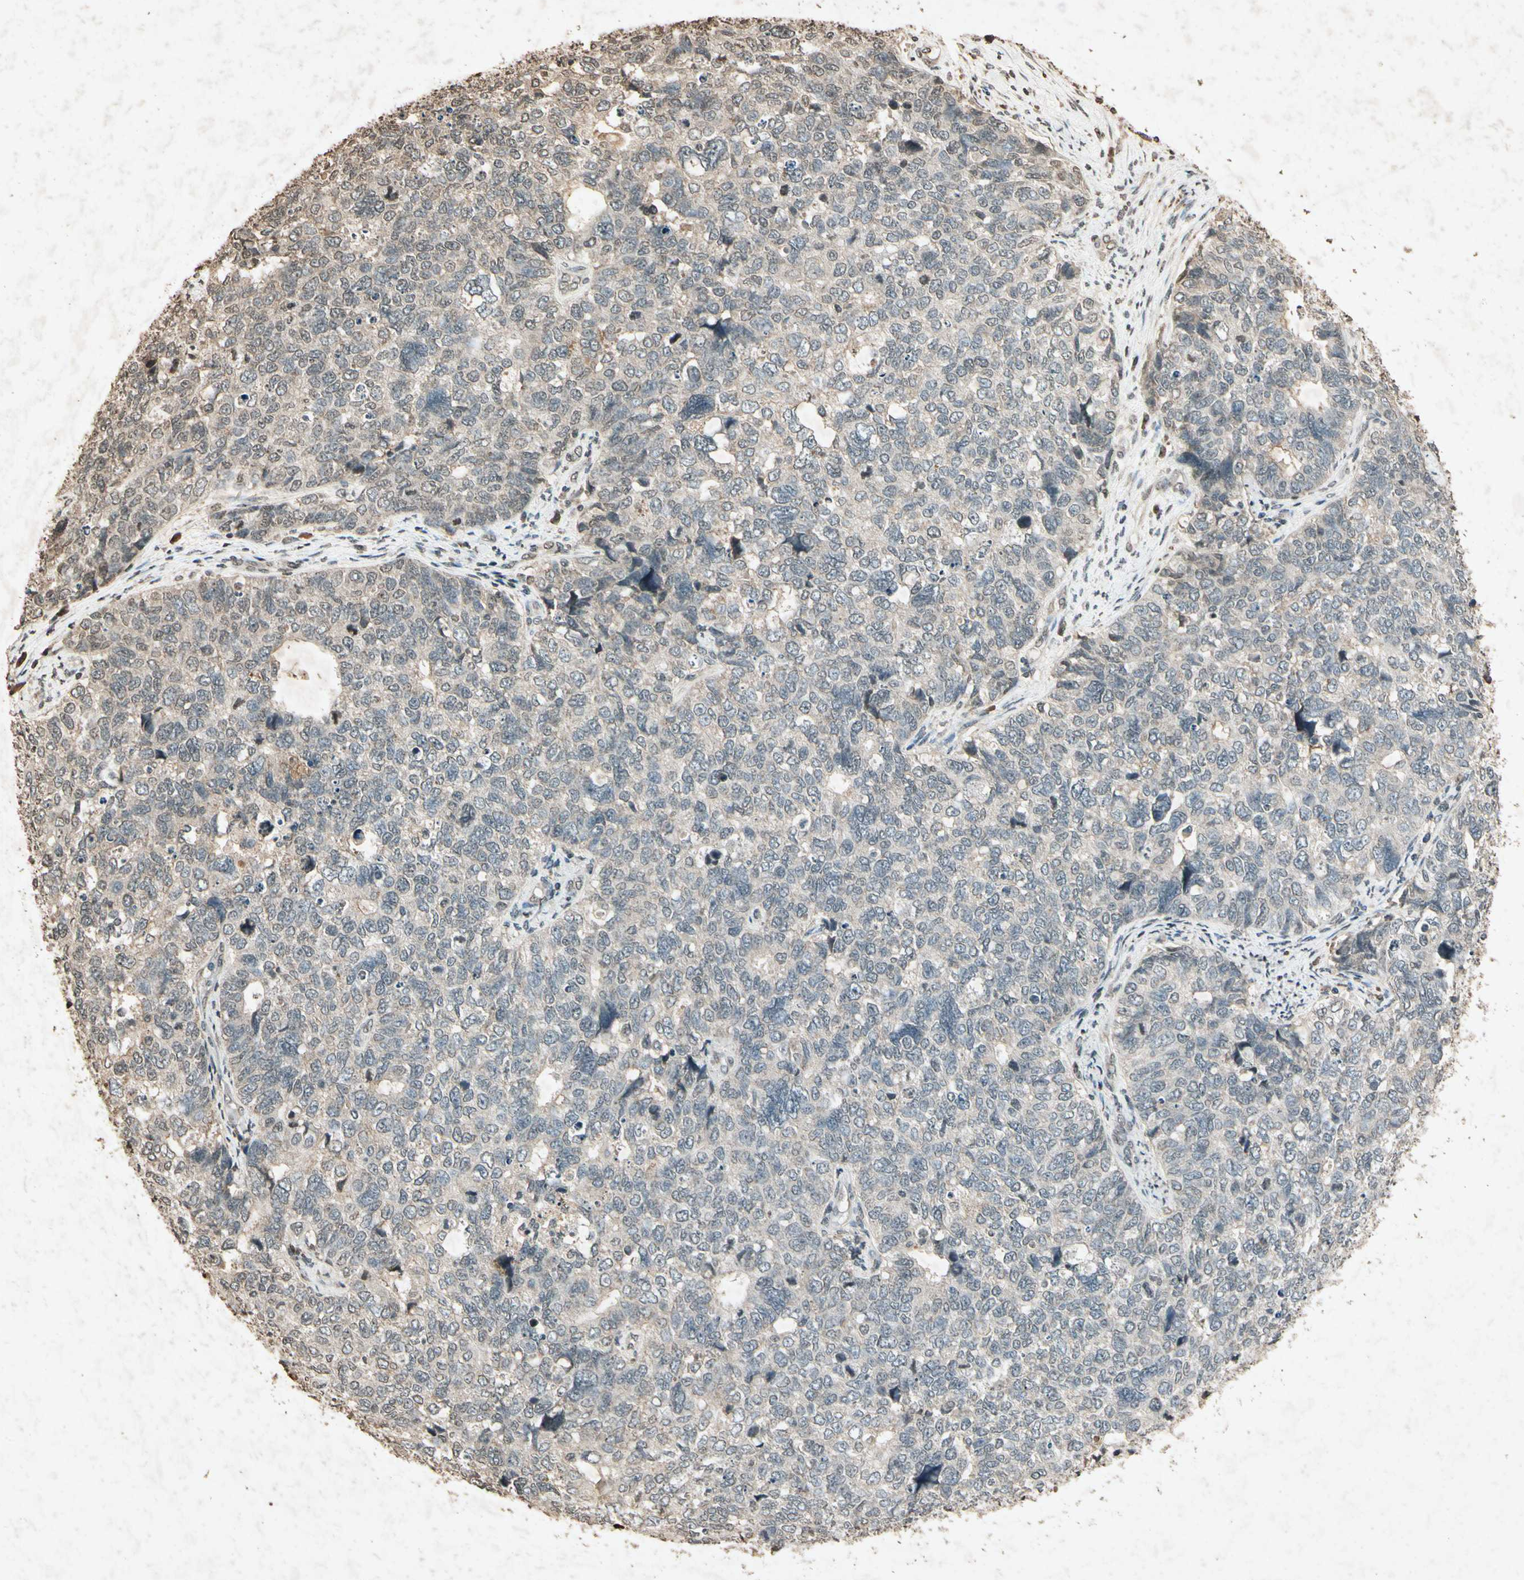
{"staining": {"intensity": "weak", "quantity": "25%-75%", "location": "cytoplasmic/membranous"}, "tissue": "cervical cancer", "cell_type": "Tumor cells", "image_type": "cancer", "snomed": [{"axis": "morphology", "description": "Squamous cell carcinoma, NOS"}, {"axis": "topography", "description": "Cervix"}], "caption": "The micrograph exhibits staining of squamous cell carcinoma (cervical), revealing weak cytoplasmic/membranous protein staining (brown color) within tumor cells.", "gene": "GC", "patient": {"sex": "female", "age": 63}}